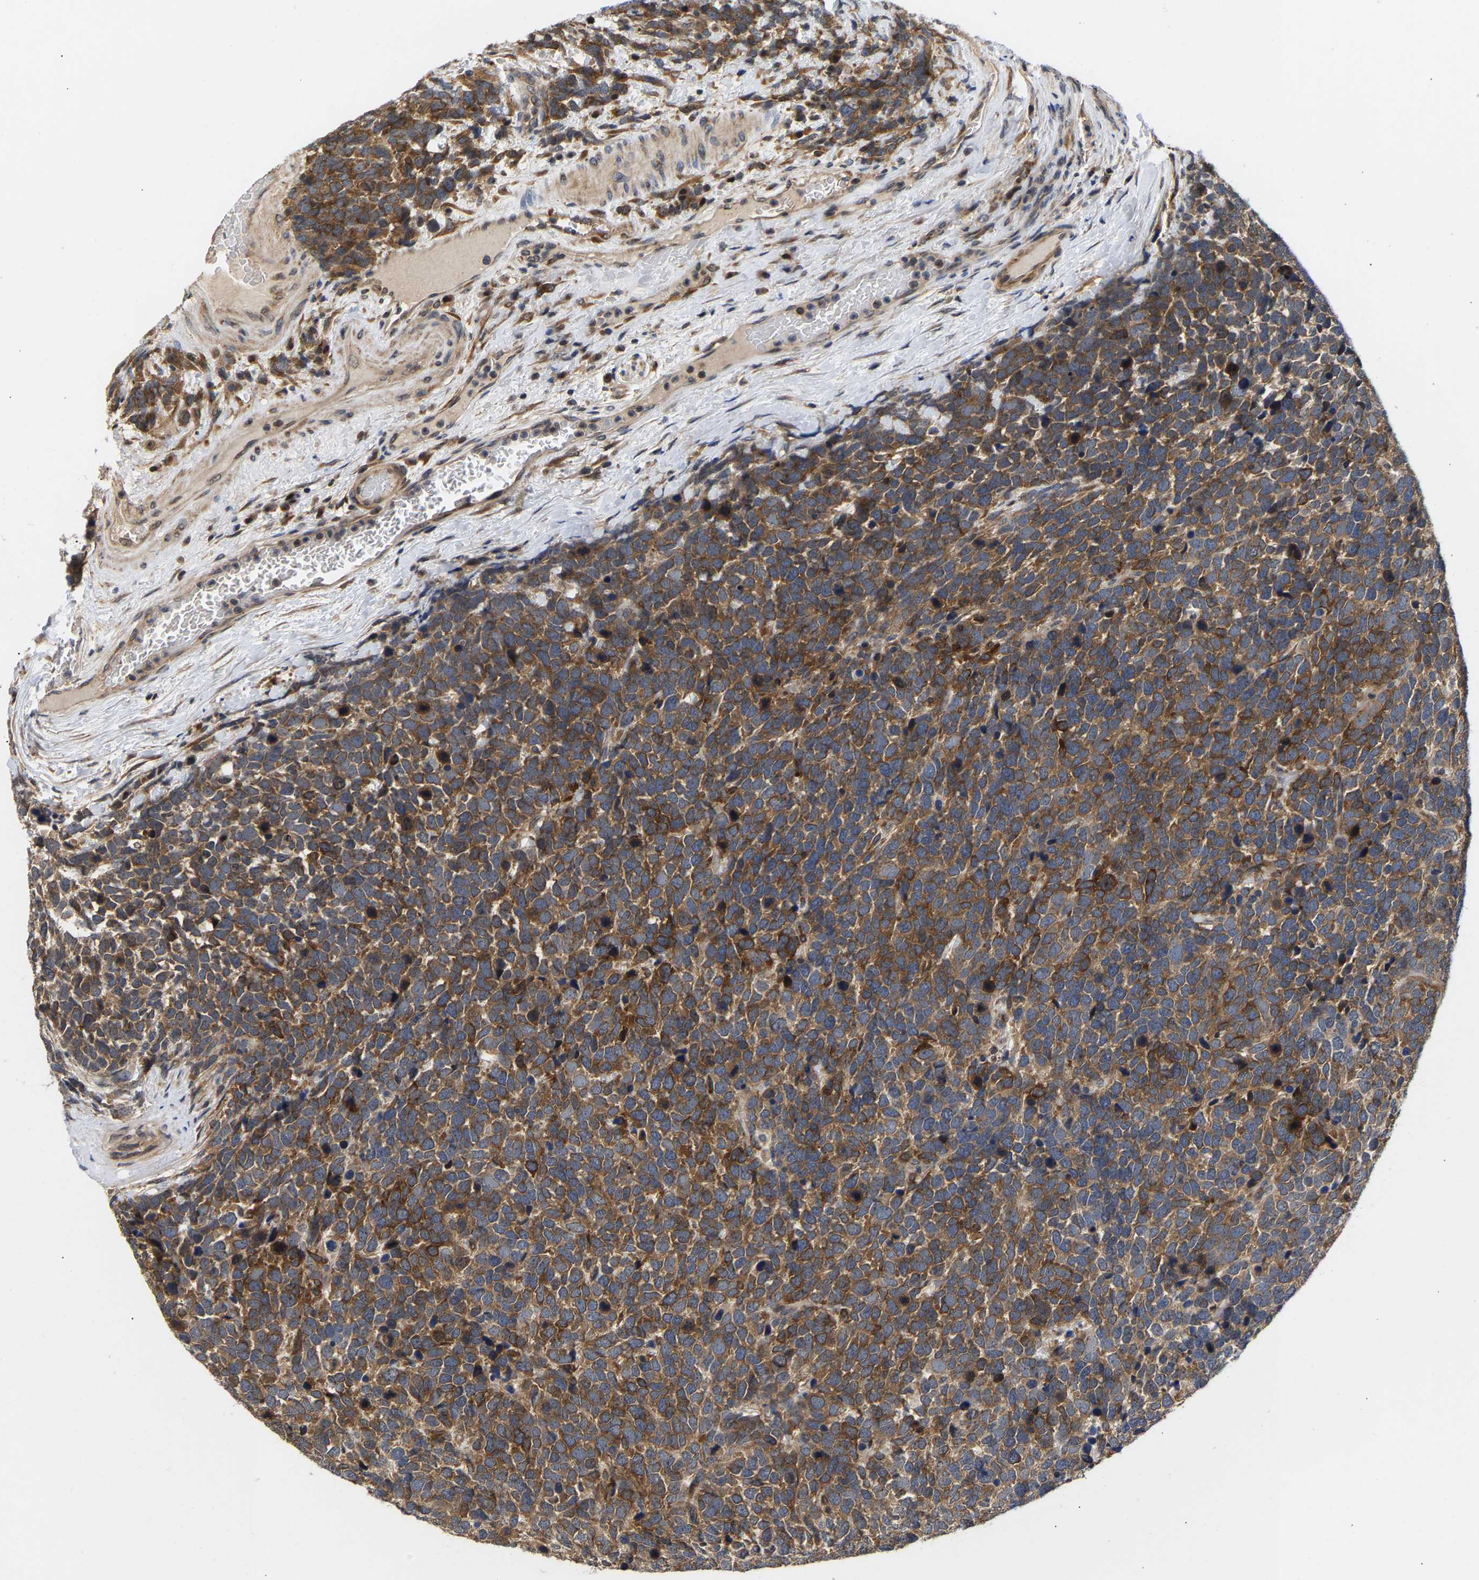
{"staining": {"intensity": "moderate", "quantity": ">75%", "location": "cytoplasmic/membranous"}, "tissue": "urothelial cancer", "cell_type": "Tumor cells", "image_type": "cancer", "snomed": [{"axis": "morphology", "description": "Urothelial carcinoma, High grade"}, {"axis": "topography", "description": "Urinary bladder"}], "caption": "Immunohistochemical staining of human high-grade urothelial carcinoma shows medium levels of moderate cytoplasmic/membranous positivity in approximately >75% of tumor cells. (DAB (3,3'-diaminobenzidine) = brown stain, brightfield microscopy at high magnification).", "gene": "CLIP2", "patient": {"sex": "female", "age": 82}}